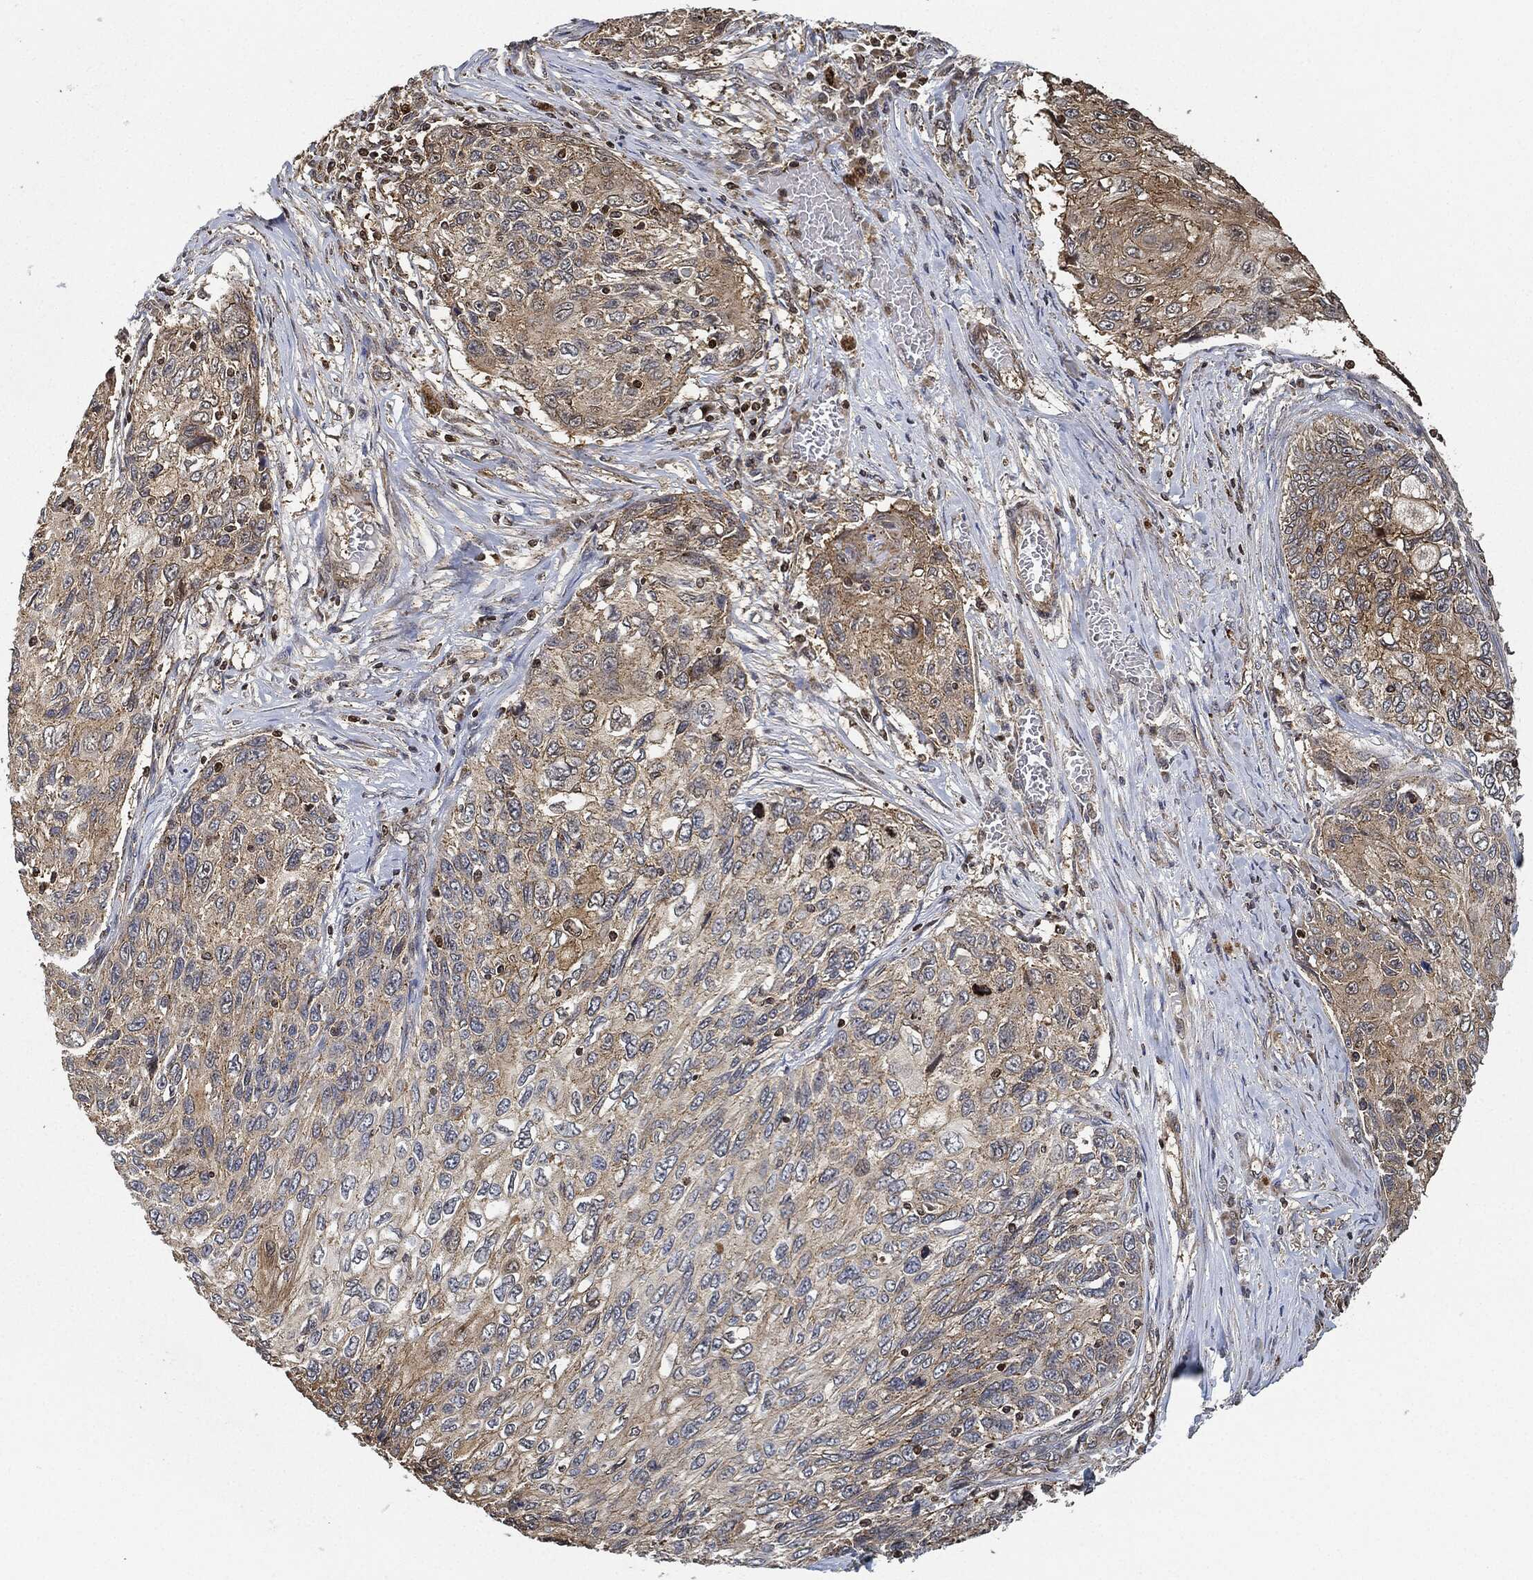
{"staining": {"intensity": "moderate", "quantity": "25%-75%", "location": "cytoplasmic/membranous"}, "tissue": "skin cancer", "cell_type": "Tumor cells", "image_type": "cancer", "snomed": [{"axis": "morphology", "description": "Squamous cell carcinoma, NOS"}, {"axis": "topography", "description": "Skin"}], "caption": "Immunohistochemistry (IHC) micrograph of human skin squamous cell carcinoma stained for a protein (brown), which reveals medium levels of moderate cytoplasmic/membranous positivity in about 25%-75% of tumor cells.", "gene": "MAP3K3", "patient": {"sex": "male", "age": 92}}